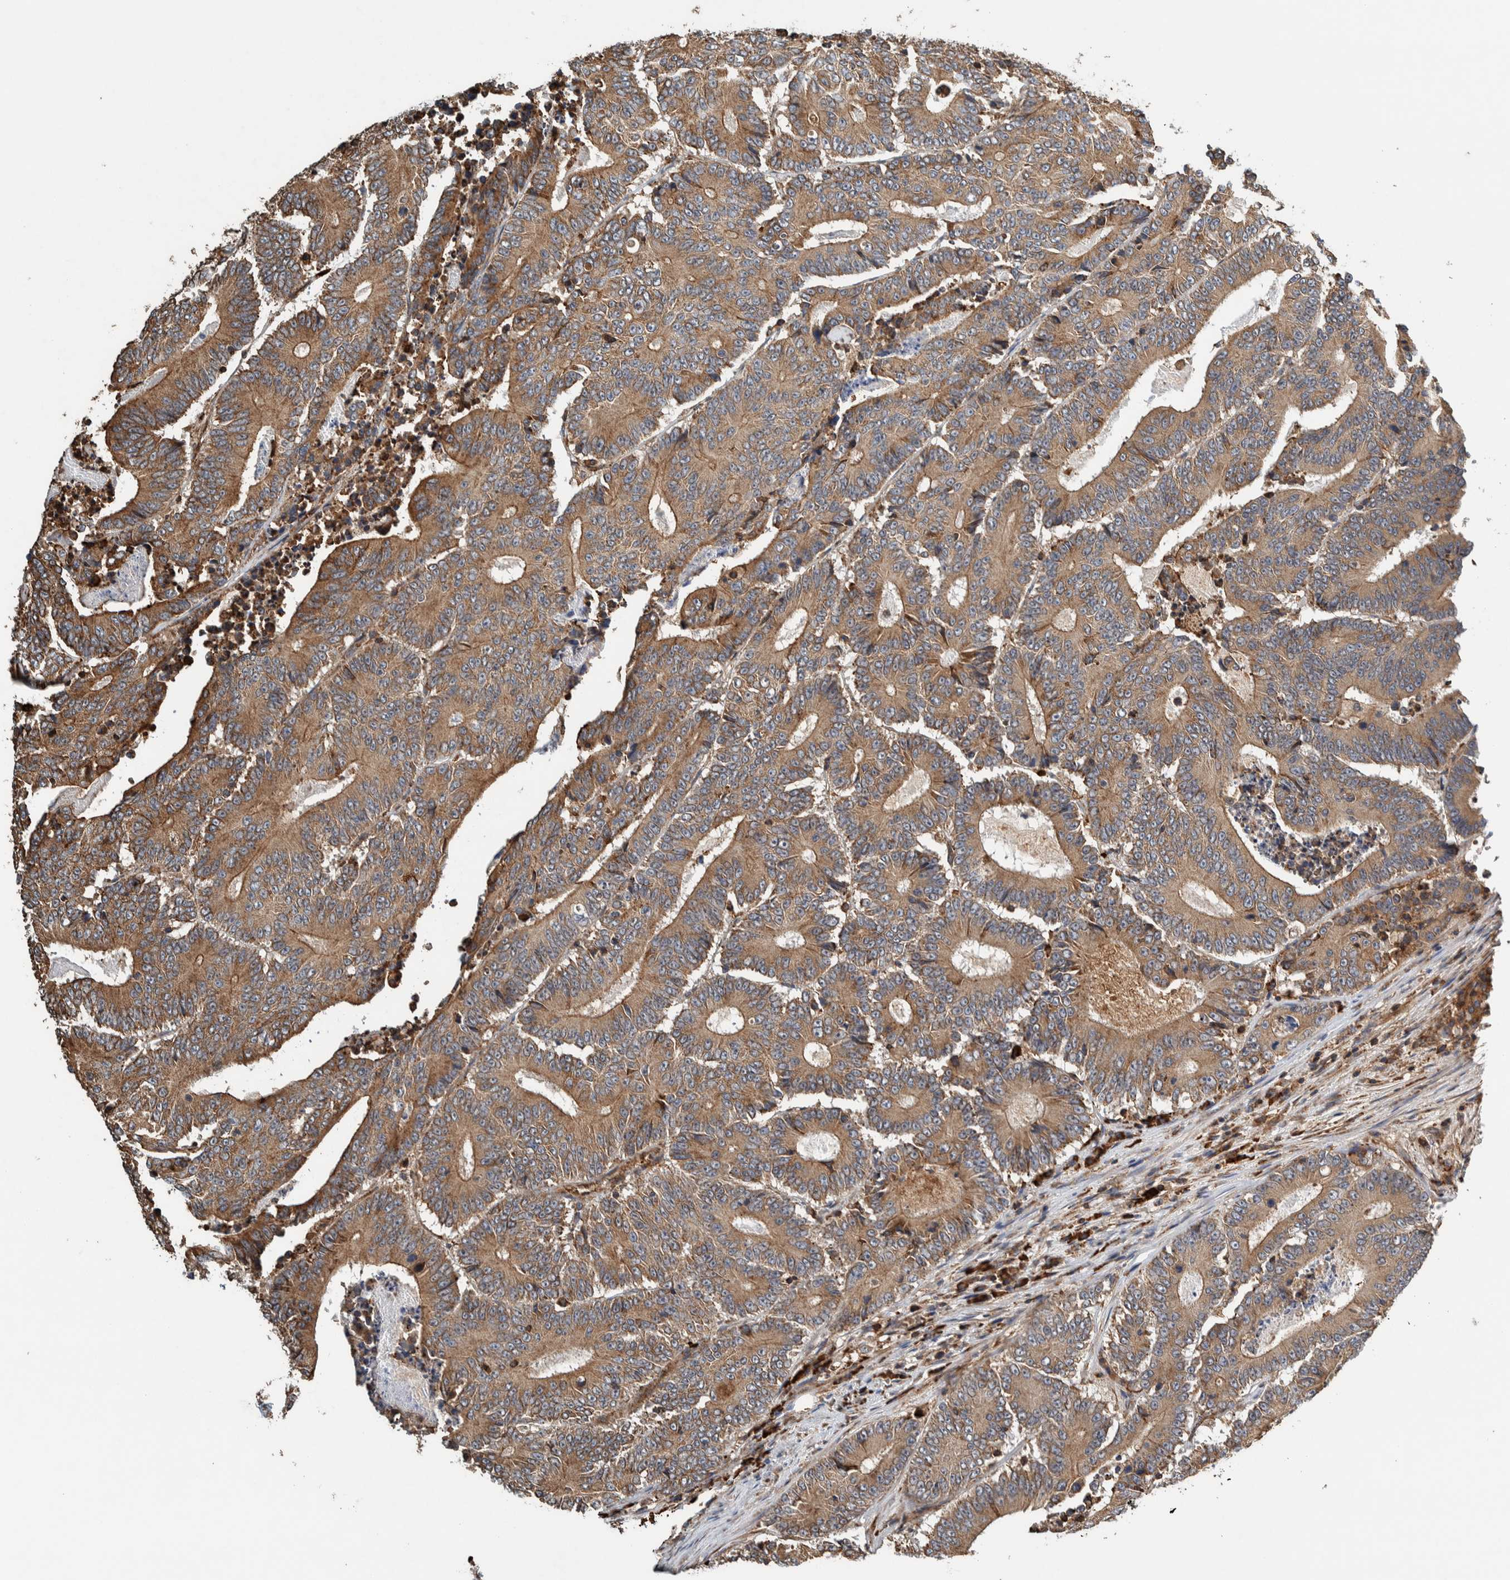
{"staining": {"intensity": "moderate", "quantity": ">75%", "location": "cytoplasmic/membranous"}, "tissue": "colorectal cancer", "cell_type": "Tumor cells", "image_type": "cancer", "snomed": [{"axis": "morphology", "description": "Adenocarcinoma, NOS"}, {"axis": "topography", "description": "Colon"}], "caption": "A medium amount of moderate cytoplasmic/membranous expression is present in about >75% of tumor cells in colorectal cancer (adenocarcinoma) tissue.", "gene": "PLA2G3", "patient": {"sex": "male", "age": 83}}